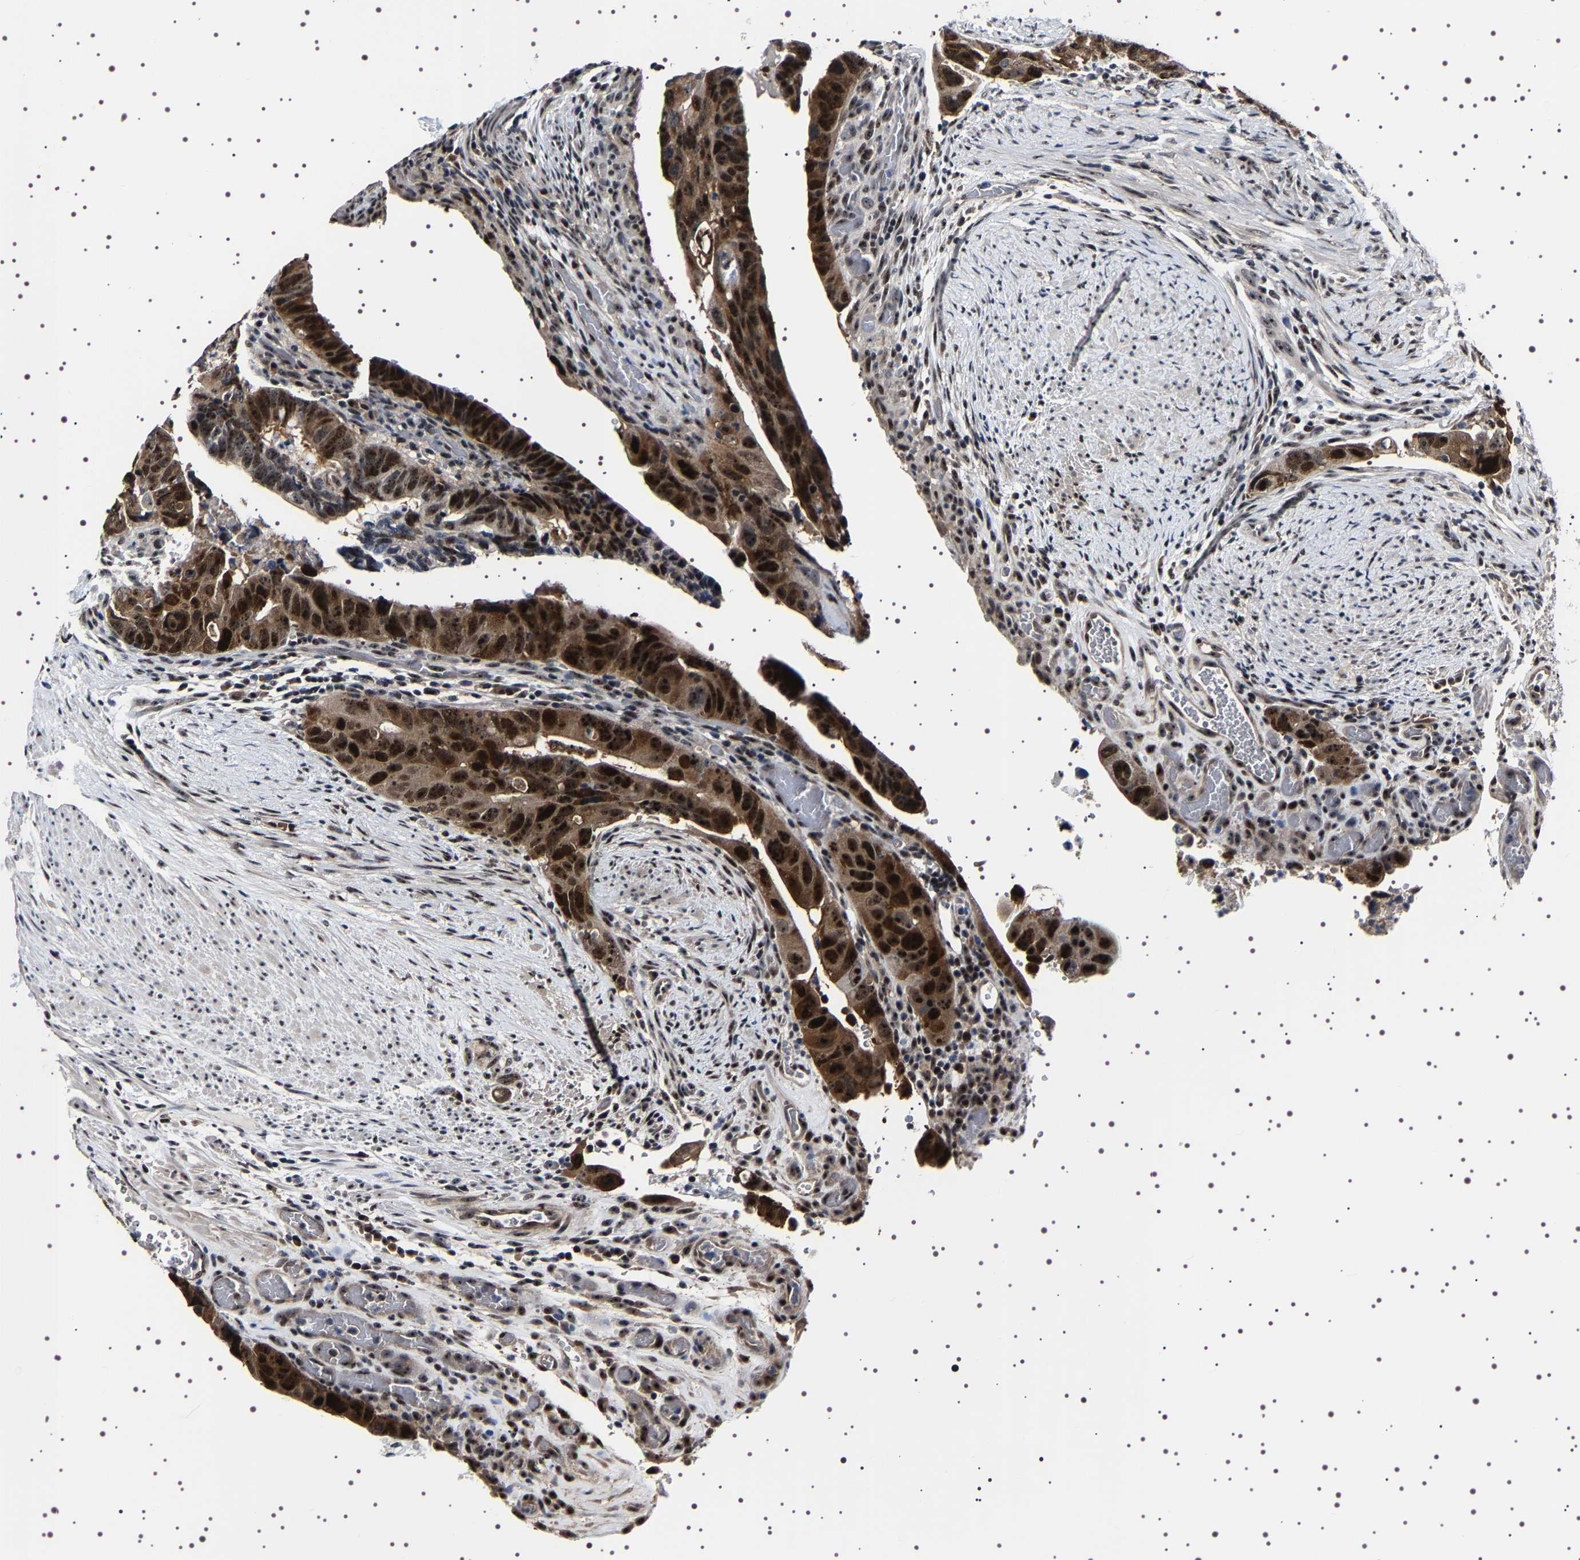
{"staining": {"intensity": "strong", "quantity": "25%-75%", "location": "cytoplasmic/membranous,nuclear"}, "tissue": "colorectal cancer", "cell_type": "Tumor cells", "image_type": "cancer", "snomed": [{"axis": "morphology", "description": "Adenocarcinoma, NOS"}, {"axis": "topography", "description": "Rectum"}], "caption": "High-power microscopy captured an immunohistochemistry (IHC) photomicrograph of colorectal cancer (adenocarcinoma), revealing strong cytoplasmic/membranous and nuclear positivity in approximately 25%-75% of tumor cells. The staining is performed using DAB (3,3'-diaminobenzidine) brown chromogen to label protein expression. The nuclei are counter-stained blue using hematoxylin.", "gene": "GNL3", "patient": {"sex": "male", "age": 53}}